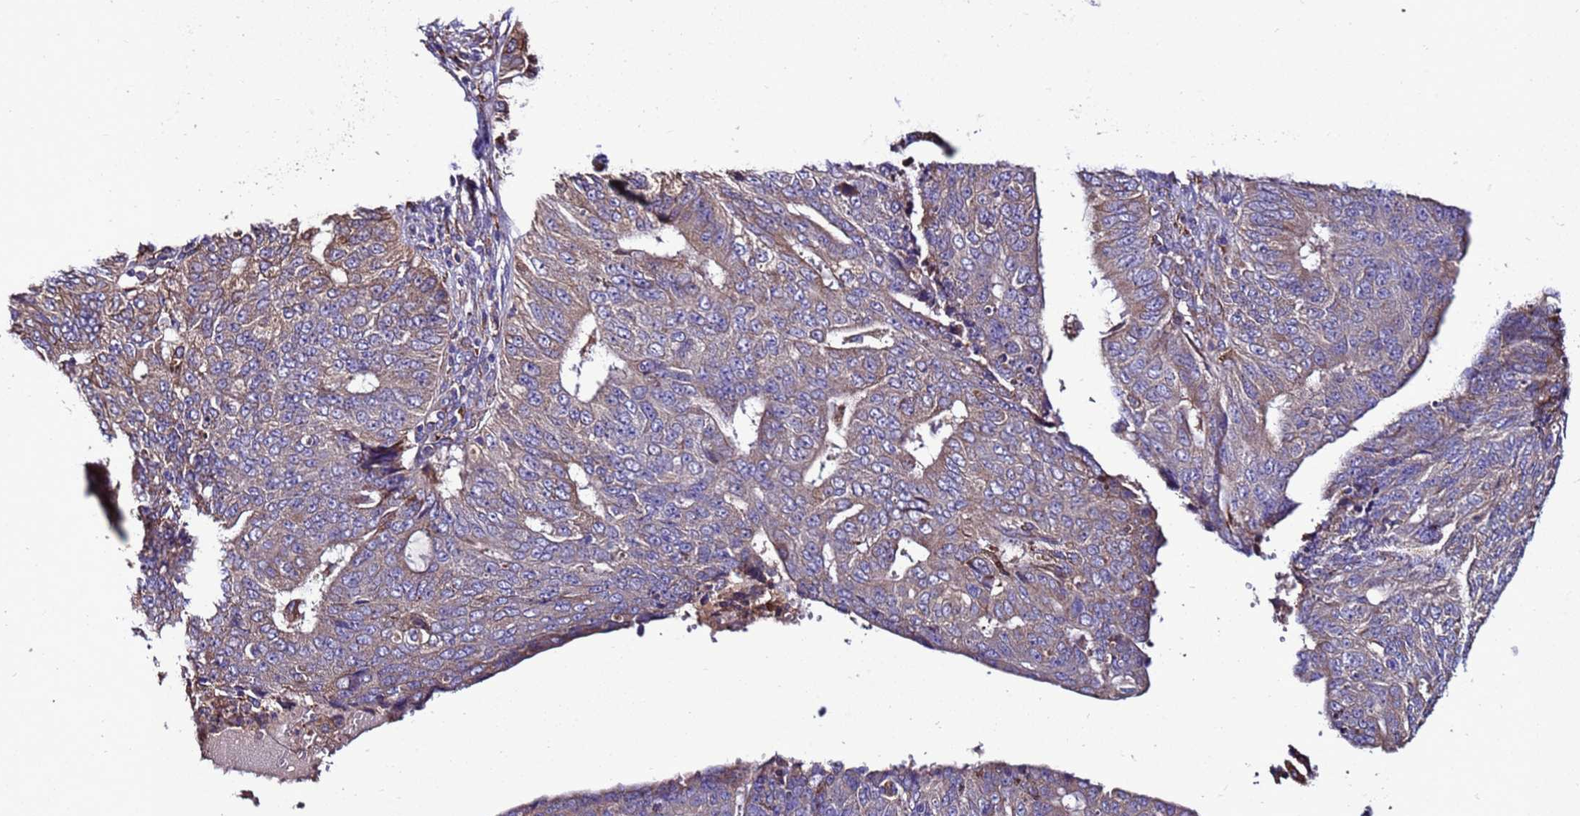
{"staining": {"intensity": "moderate", "quantity": "25%-75%", "location": "cytoplasmic/membranous"}, "tissue": "endometrial cancer", "cell_type": "Tumor cells", "image_type": "cancer", "snomed": [{"axis": "morphology", "description": "Adenocarcinoma, NOS"}, {"axis": "topography", "description": "Endometrium"}], "caption": "Endometrial cancer (adenocarcinoma) stained with a brown dye reveals moderate cytoplasmic/membranous positive positivity in approximately 25%-75% of tumor cells.", "gene": "ANTKMT", "patient": {"sex": "female", "age": 32}}